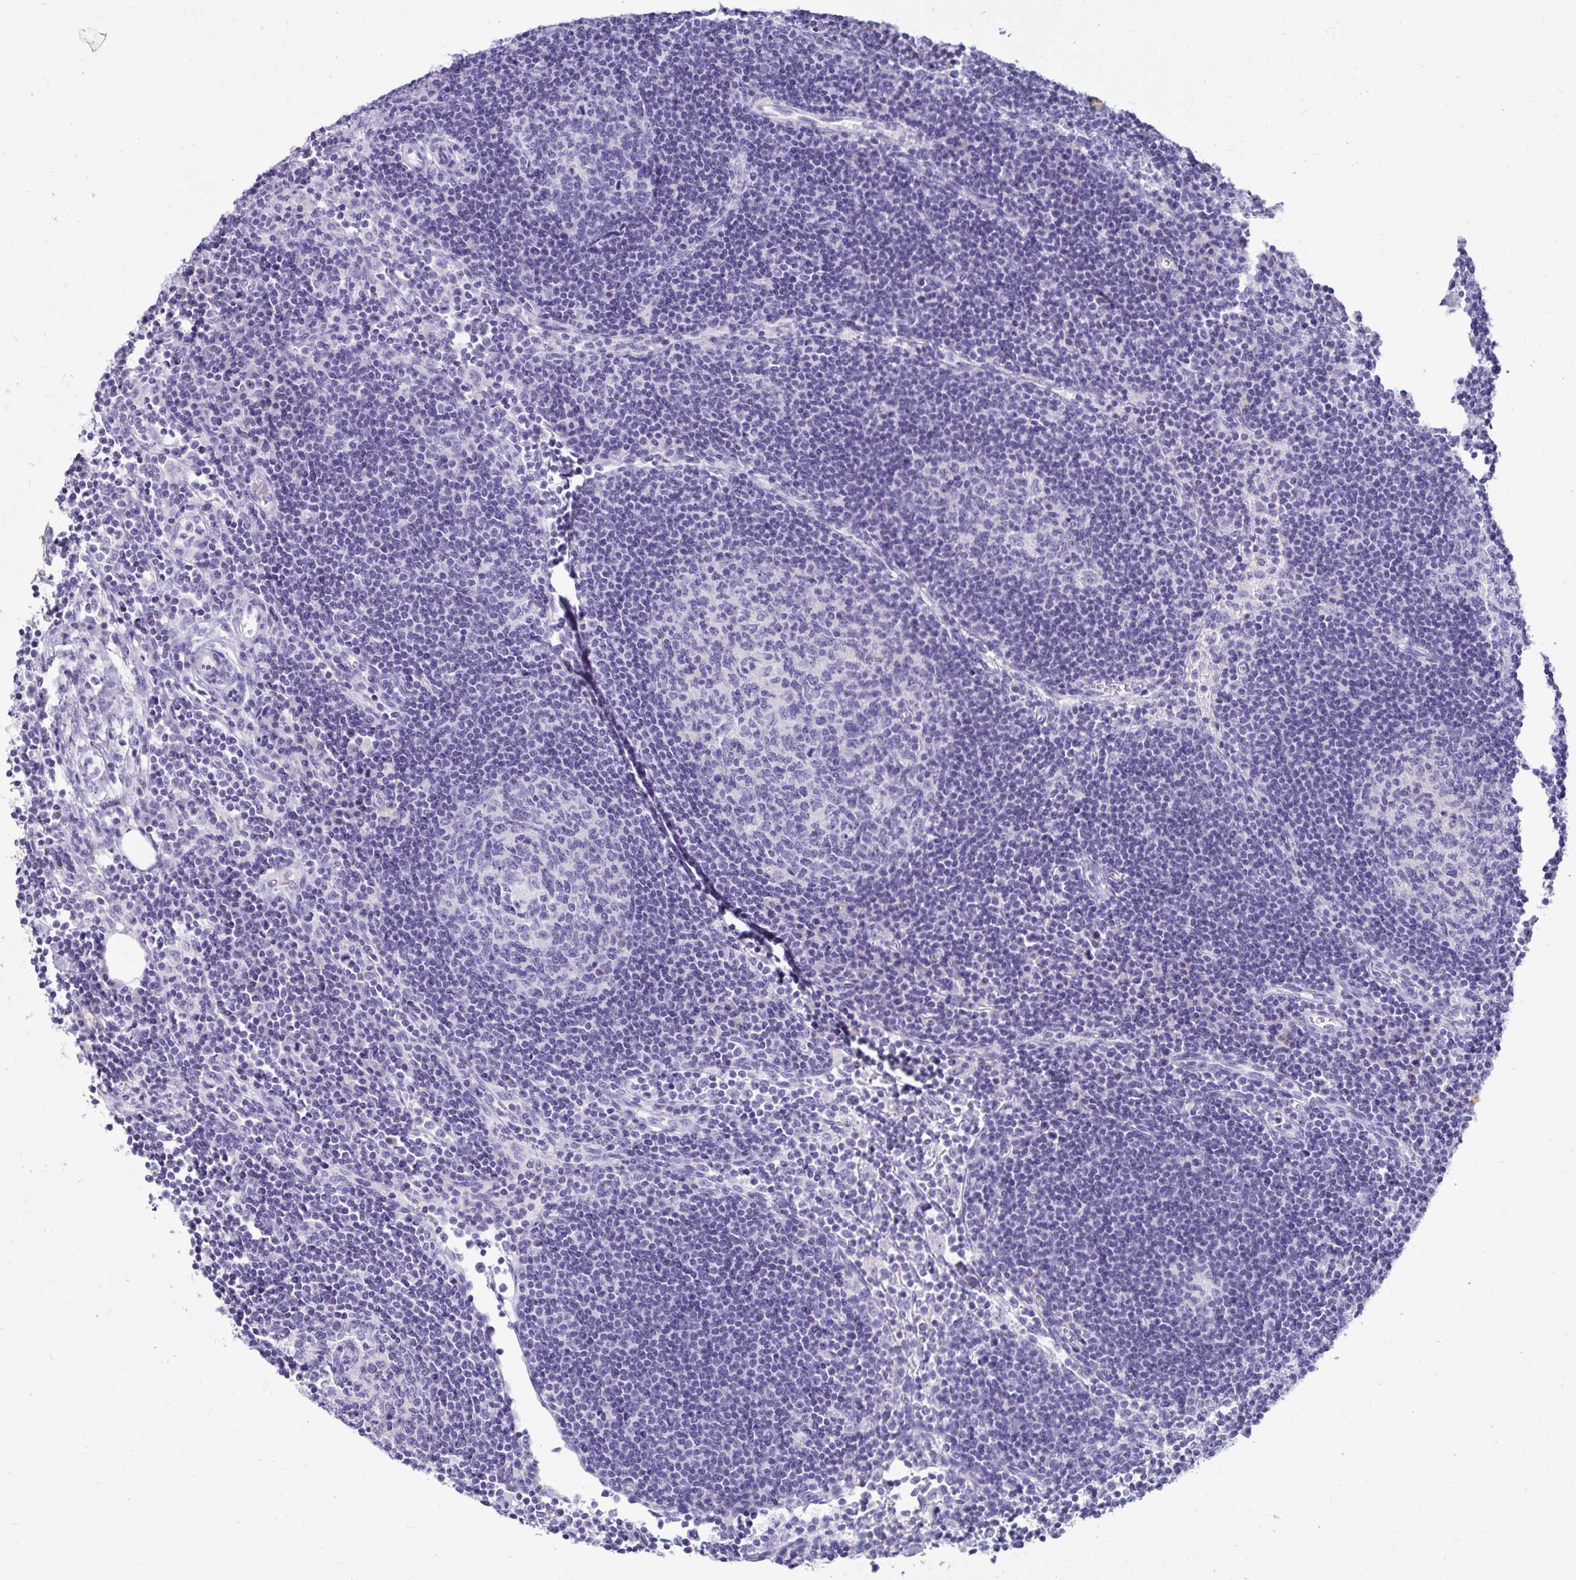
{"staining": {"intensity": "negative", "quantity": "none", "location": "none"}, "tissue": "lymph node", "cell_type": "Germinal center cells", "image_type": "normal", "snomed": [{"axis": "morphology", "description": "Normal tissue, NOS"}, {"axis": "topography", "description": "Lymph node"}], "caption": "Immunohistochemistry (IHC) photomicrograph of normal lymph node stained for a protein (brown), which displays no staining in germinal center cells.", "gene": "DPEP3", "patient": {"sex": "male", "age": 67}}